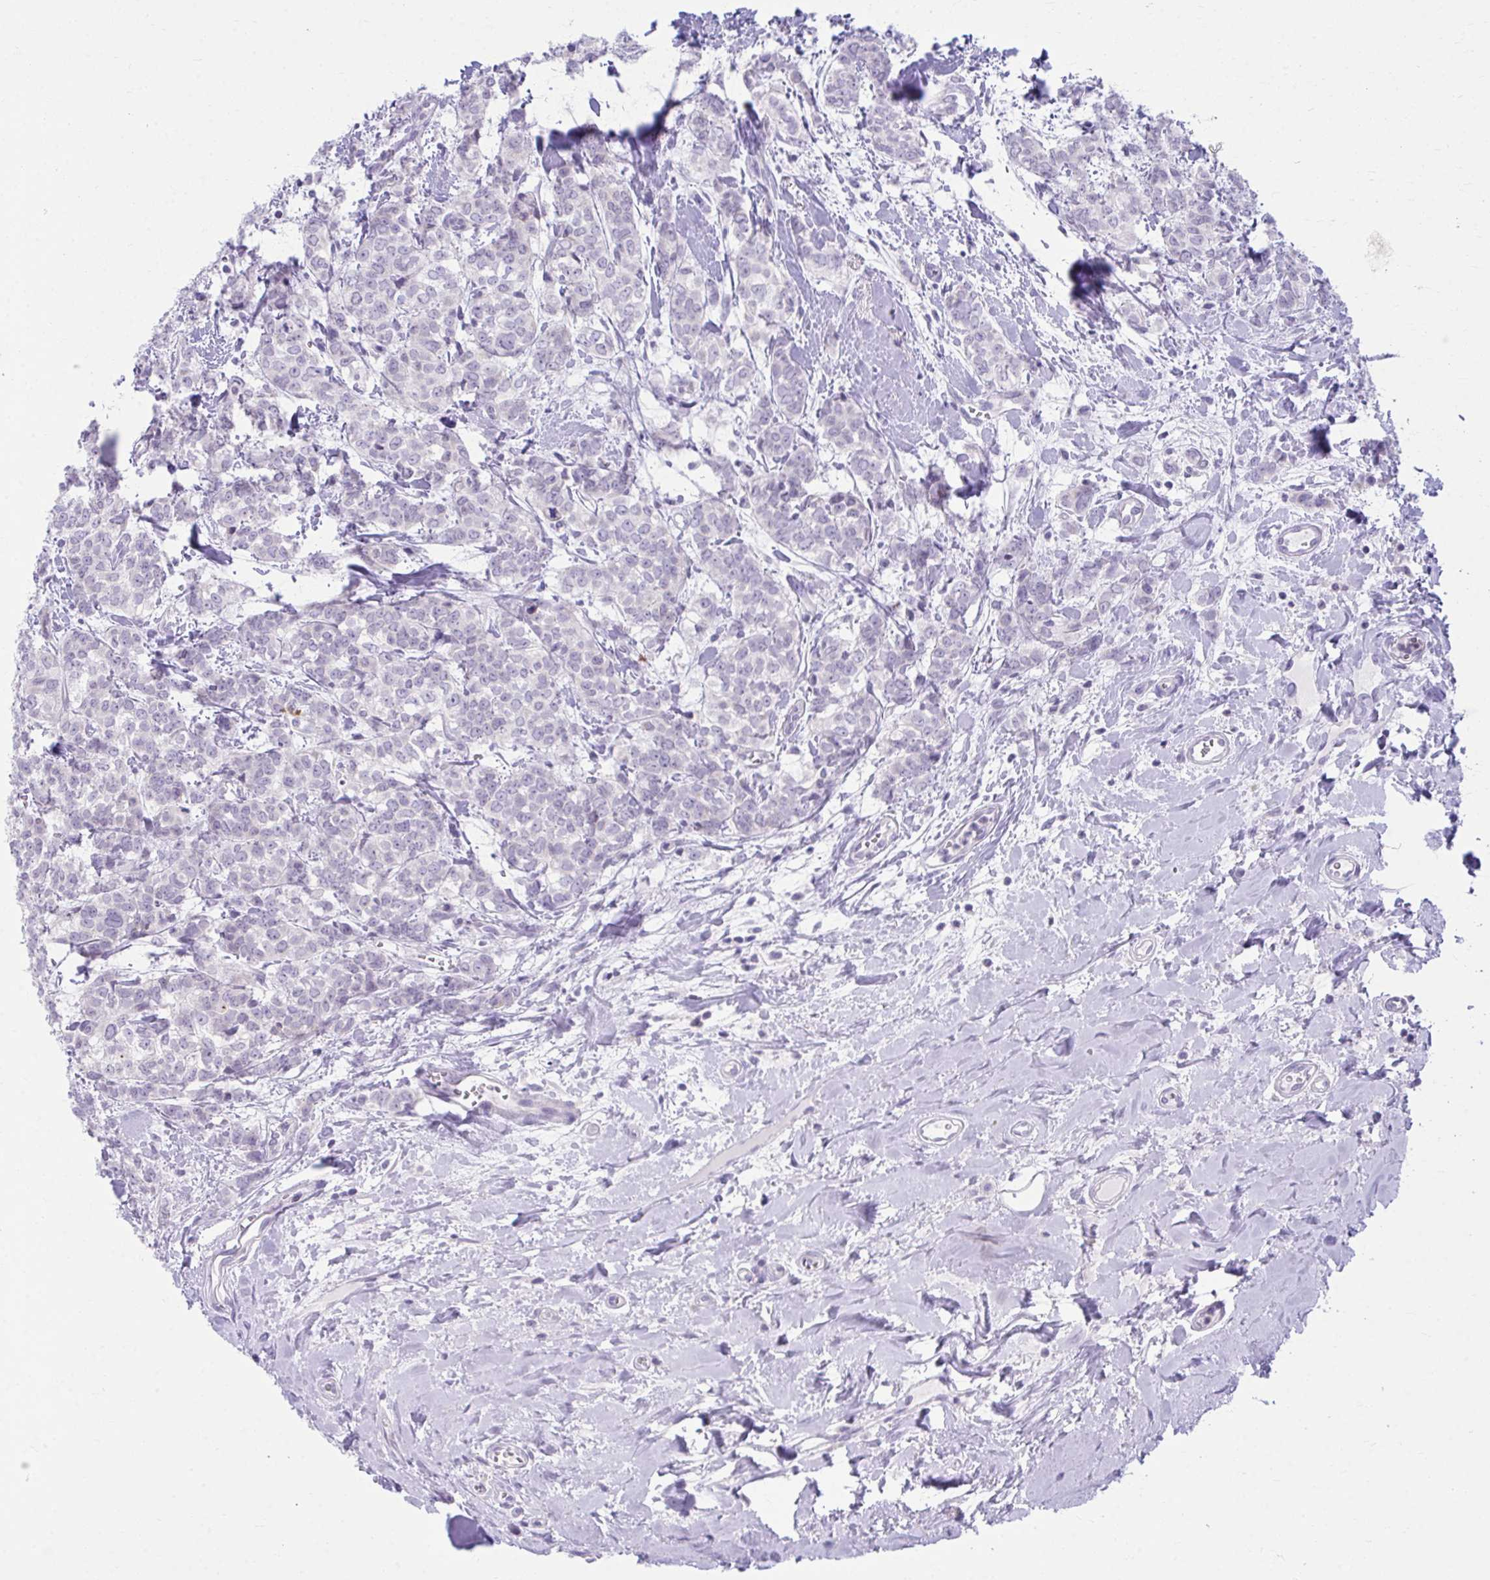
{"staining": {"intensity": "negative", "quantity": "none", "location": "none"}, "tissue": "breast cancer", "cell_type": "Tumor cells", "image_type": "cancer", "snomed": [{"axis": "morphology", "description": "Duct carcinoma"}, {"axis": "topography", "description": "Breast"}], "caption": "DAB (3,3'-diaminobenzidine) immunohistochemical staining of breast cancer reveals no significant positivity in tumor cells.", "gene": "OR7A5", "patient": {"sex": "female", "age": 61}}